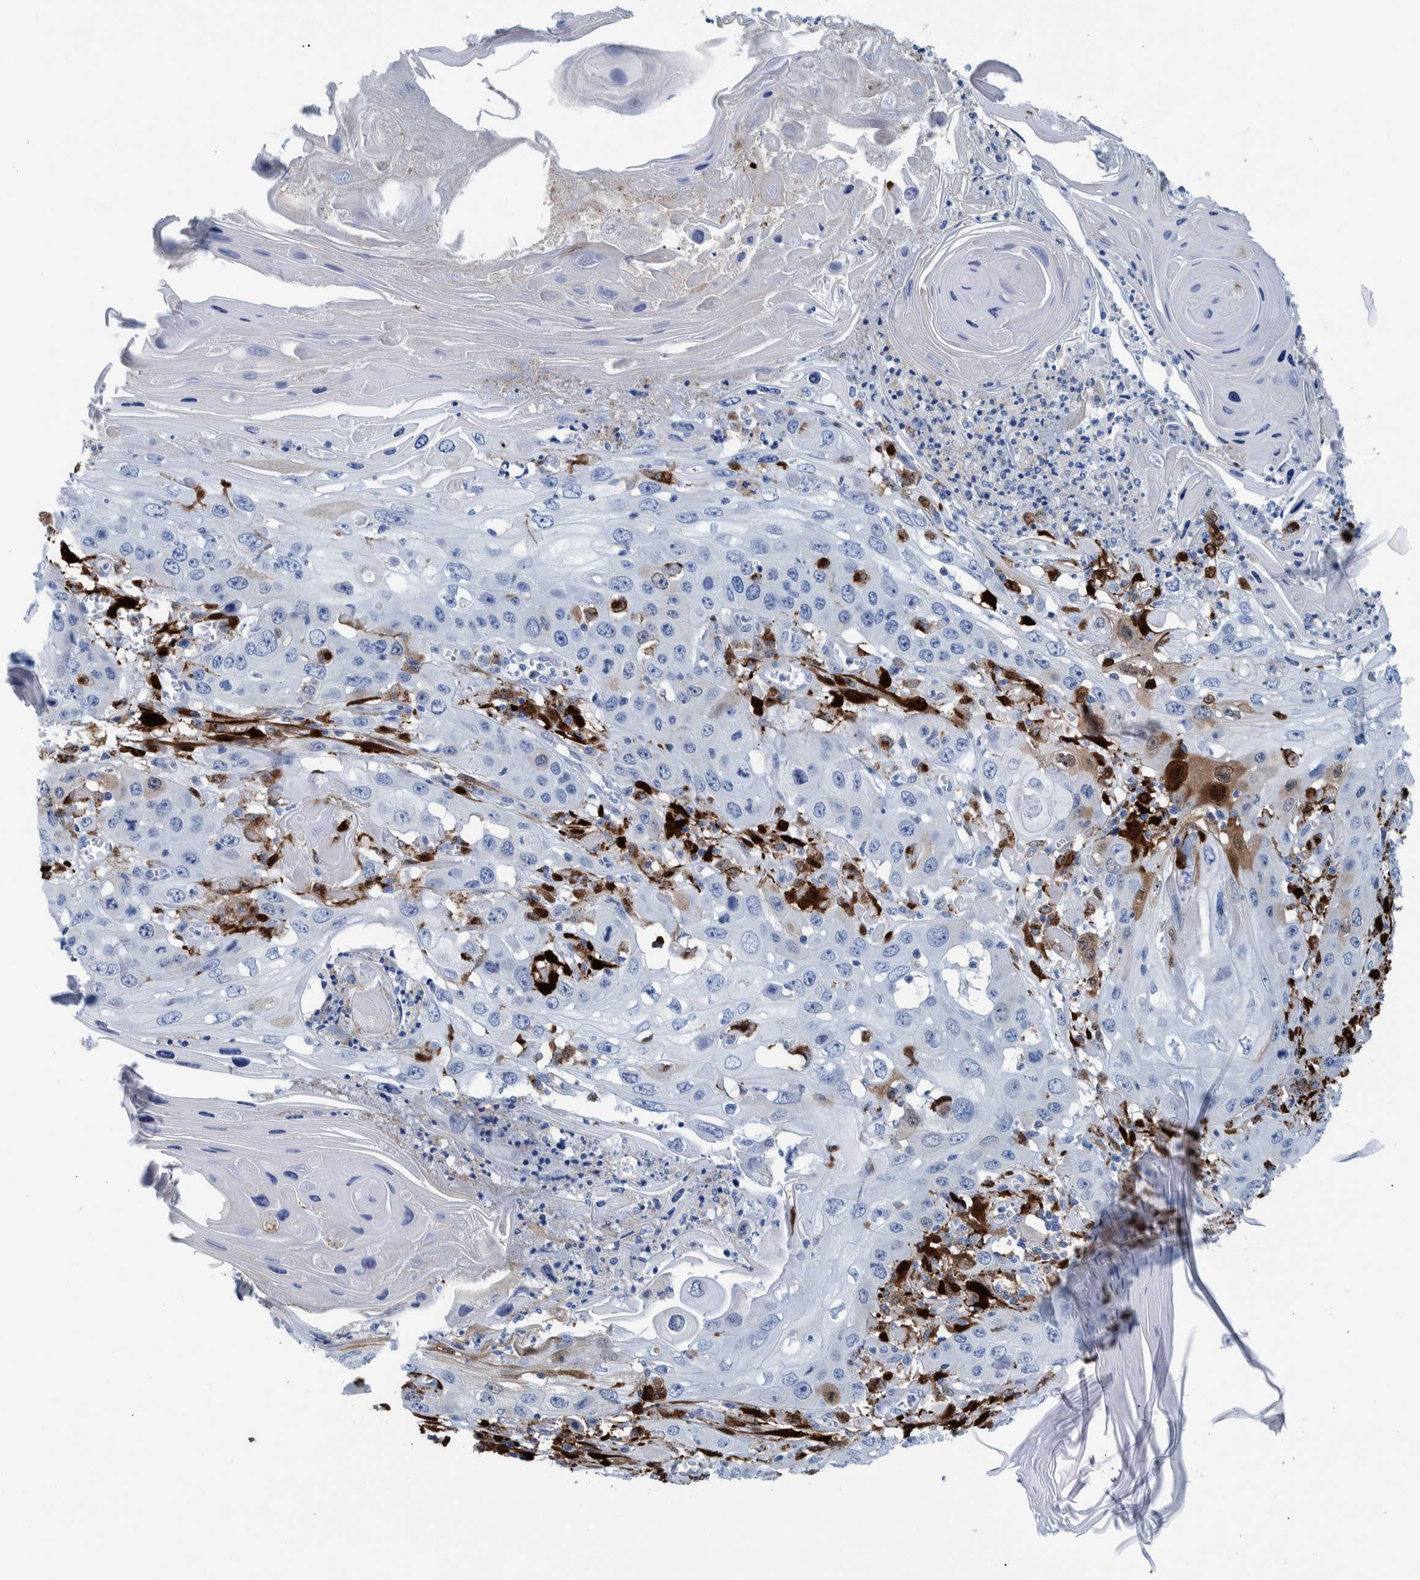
{"staining": {"intensity": "negative", "quantity": "none", "location": "none"}, "tissue": "skin cancer", "cell_type": "Tumor cells", "image_type": "cancer", "snomed": [{"axis": "morphology", "description": "Squamous cell carcinoma, NOS"}, {"axis": "topography", "description": "Skin"}], "caption": "High magnification brightfield microscopy of skin cancer stained with DAB (3,3'-diaminobenzidine) (brown) and counterstained with hematoxylin (blue): tumor cells show no significant expression. (Immunohistochemistry (ihc), brightfield microscopy, high magnification).", "gene": "IDO1", "patient": {"sex": "male", "age": 55}}